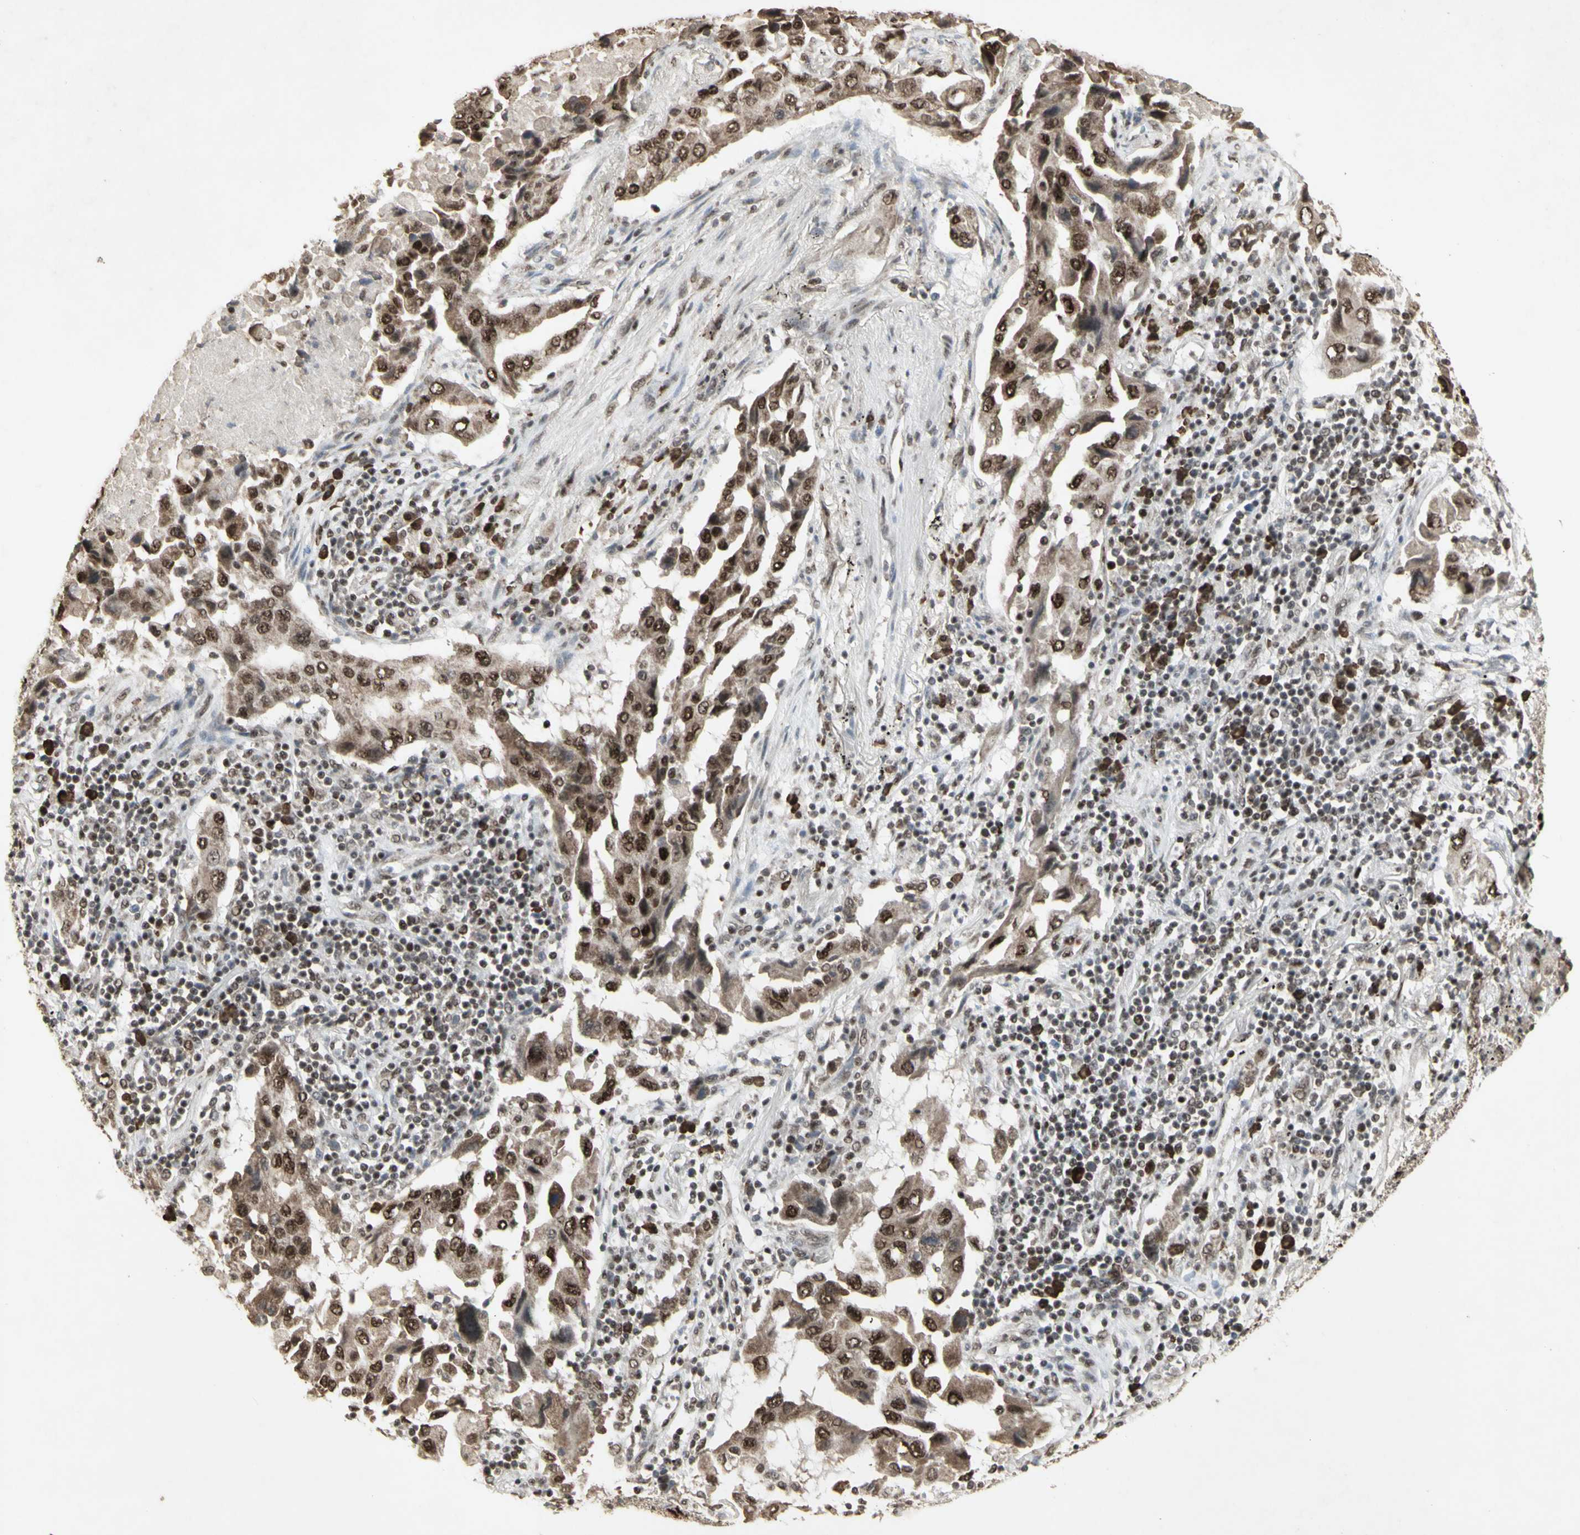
{"staining": {"intensity": "strong", "quantity": ">75%", "location": "cytoplasmic/membranous,nuclear"}, "tissue": "lung cancer", "cell_type": "Tumor cells", "image_type": "cancer", "snomed": [{"axis": "morphology", "description": "Adenocarcinoma, NOS"}, {"axis": "topography", "description": "Lung"}], "caption": "Immunohistochemistry micrograph of neoplastic tissue: lung cancer stained using IHC exhibits high levels of strong protein expression localized specifically in the cytoplasmic/membranous and nuclear of tumor cells, appearing as a cytoplasmic/membranous and nuclear brown color.", "gene": "CCNT1", "patient": {"sex": "female", "age": 65}}